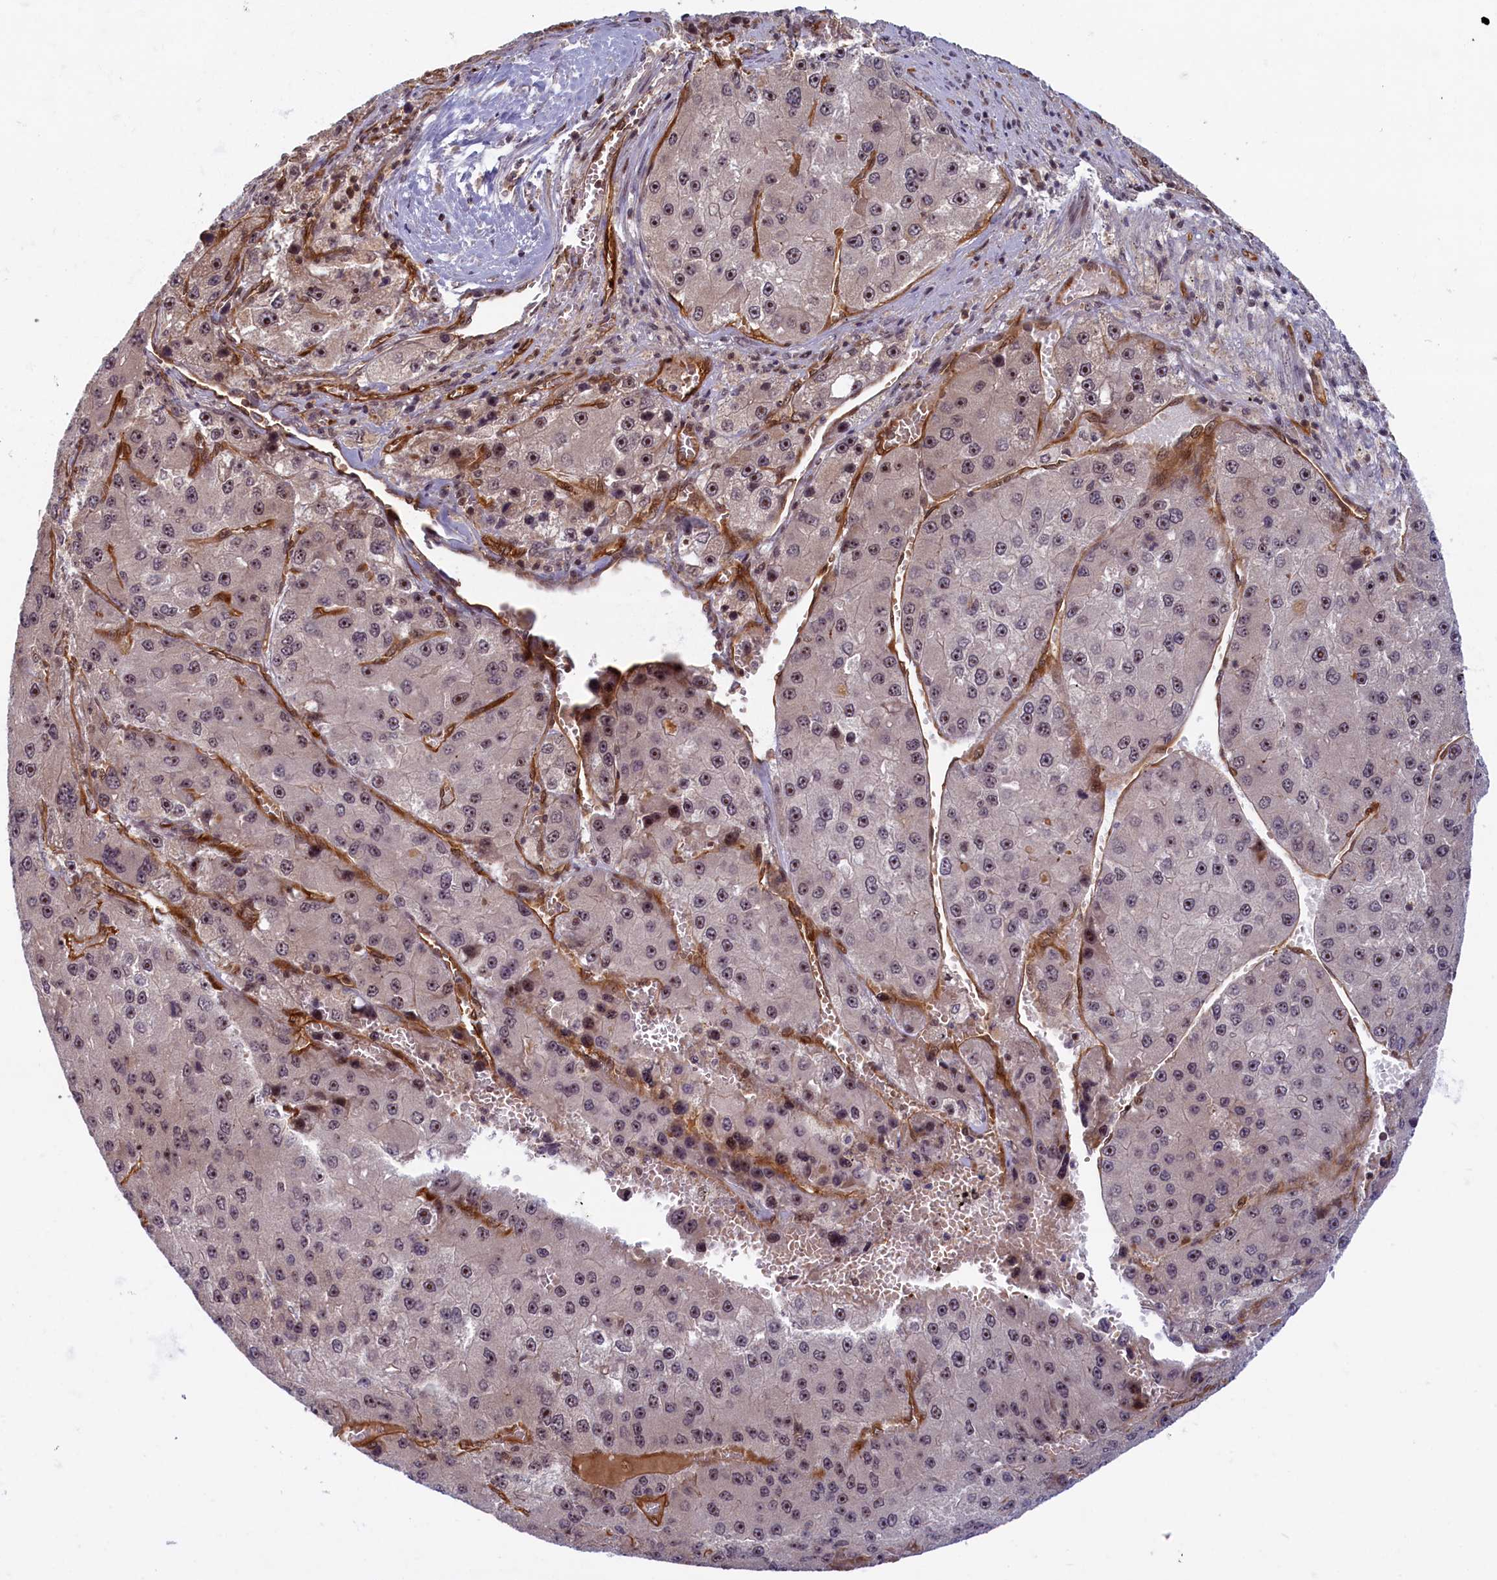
{"staining": {"intensity": "moderate", "quantity": ">75%", "location": "nuclear"}, "tissue": "liver cancer", "cell_type": "Tumor cells", "image_type": "cancer", "snomed": [{"axis": "morphology", "description": "Carcinoma, Hepatocellular, NOS"}, {"axis": "topography", "description": "Liver"}], "caption": "Protein expression analysis of human liver cancer reveals moderate nuclear staining in about >75% of tumor cells.", "gene": "SNRK", "patient": {"sex": "female", "age": 73}}